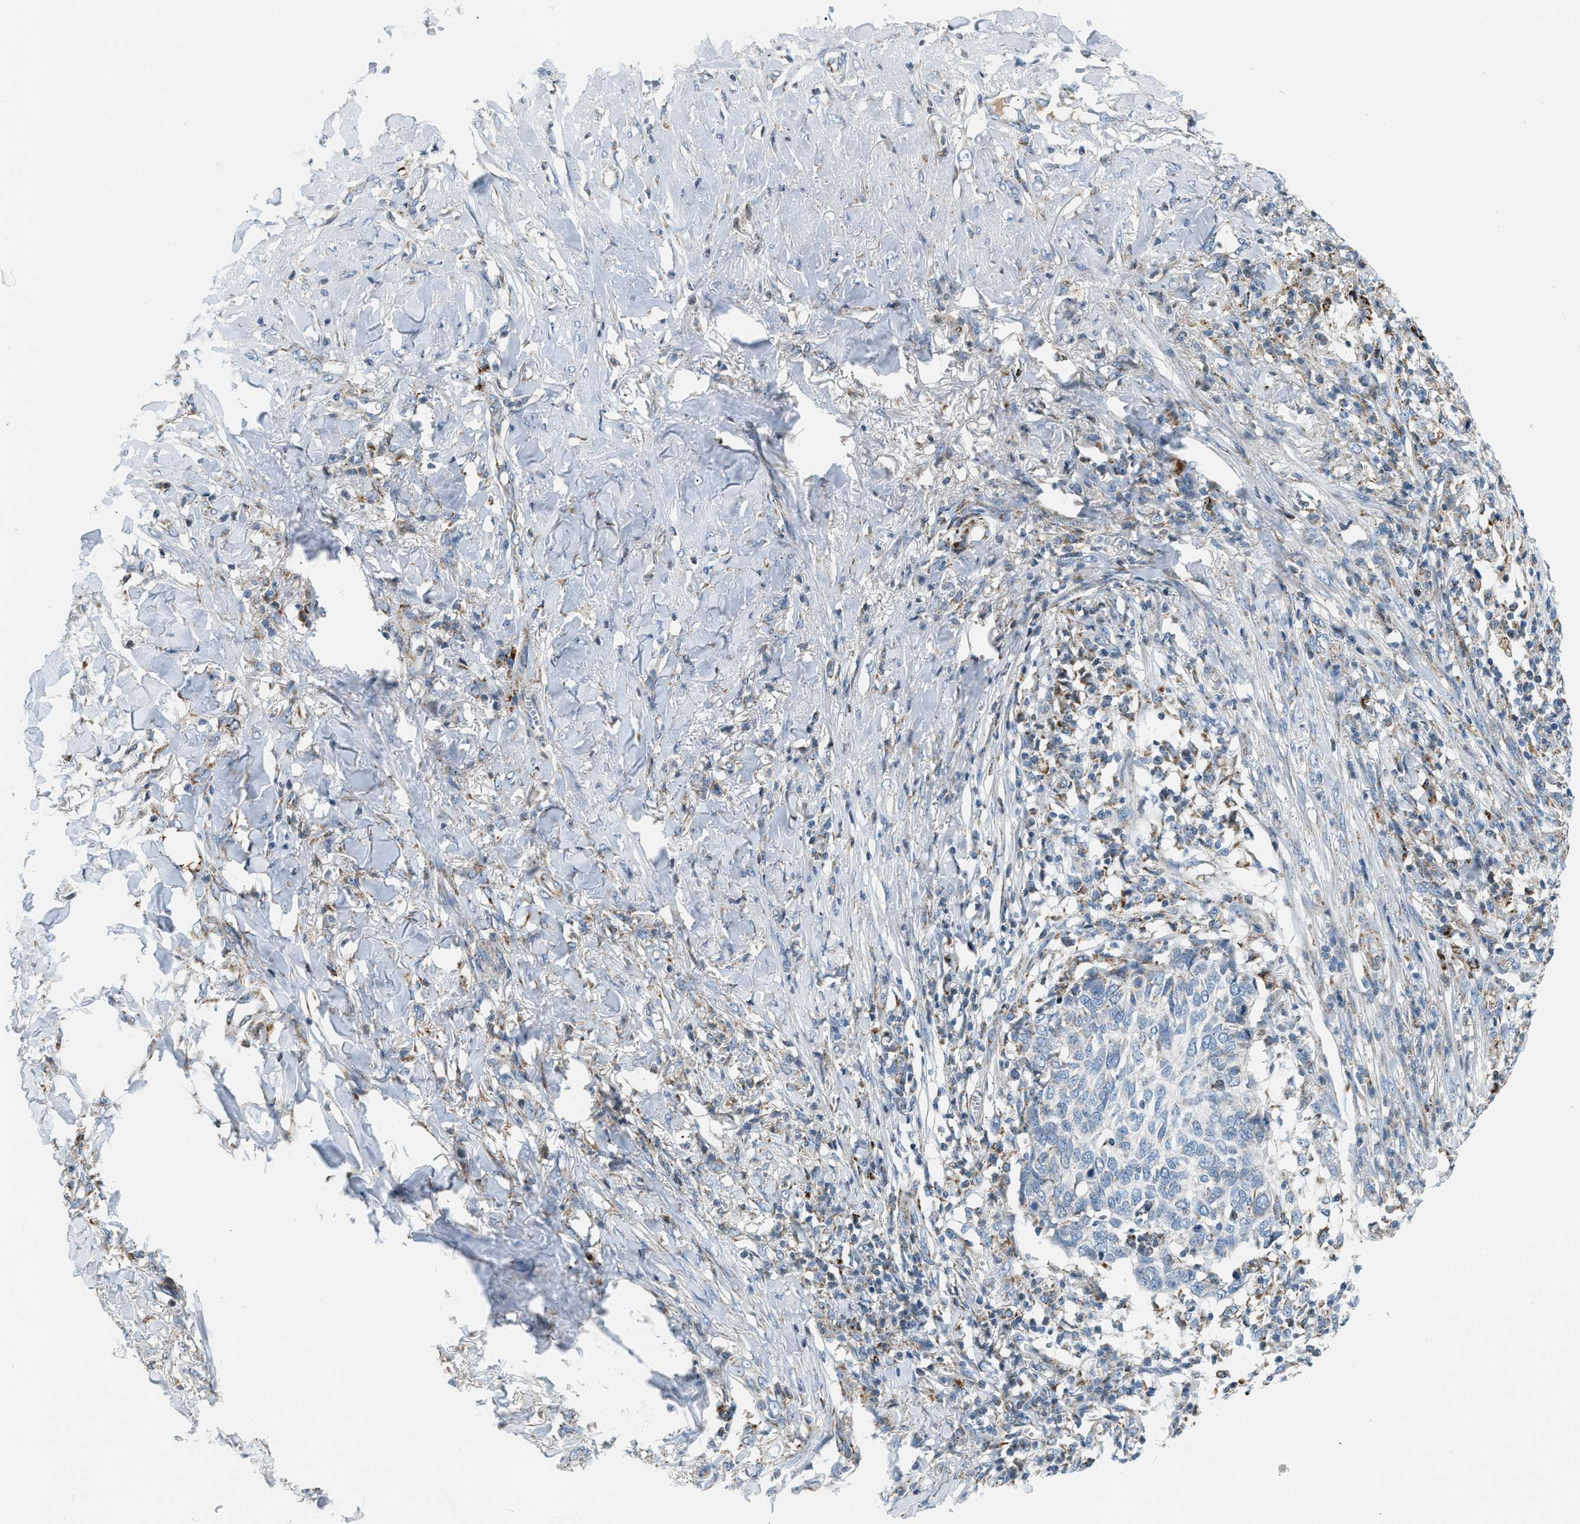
{"staining": {"intensity": "moderate", "quantity": "<25%", "location": "cytoplasmic/membranous"}, "tissue": "skin cancer", "cell_type": "Tumor cells", "image_type": "cancer", "snomed": [{"axis": "morphology", "description": "Basal cell carcinoma"}, {"axis": "topography", "description": "Skin"}], "caption": "Brown immunohistochemical staining in human skin cancer displays moderate cytoplasmic/membranous staining in approximately <25% of tumor cells. The staining was performed using DAB (3,3'-diaminobenzidine) to visualize the protein expression in brown, while the nuclei were stained in blue with hematoxylin (Magnification: 20x).", "gene": "ACADVL", "patient": {"sex": "male", "age": 85}}